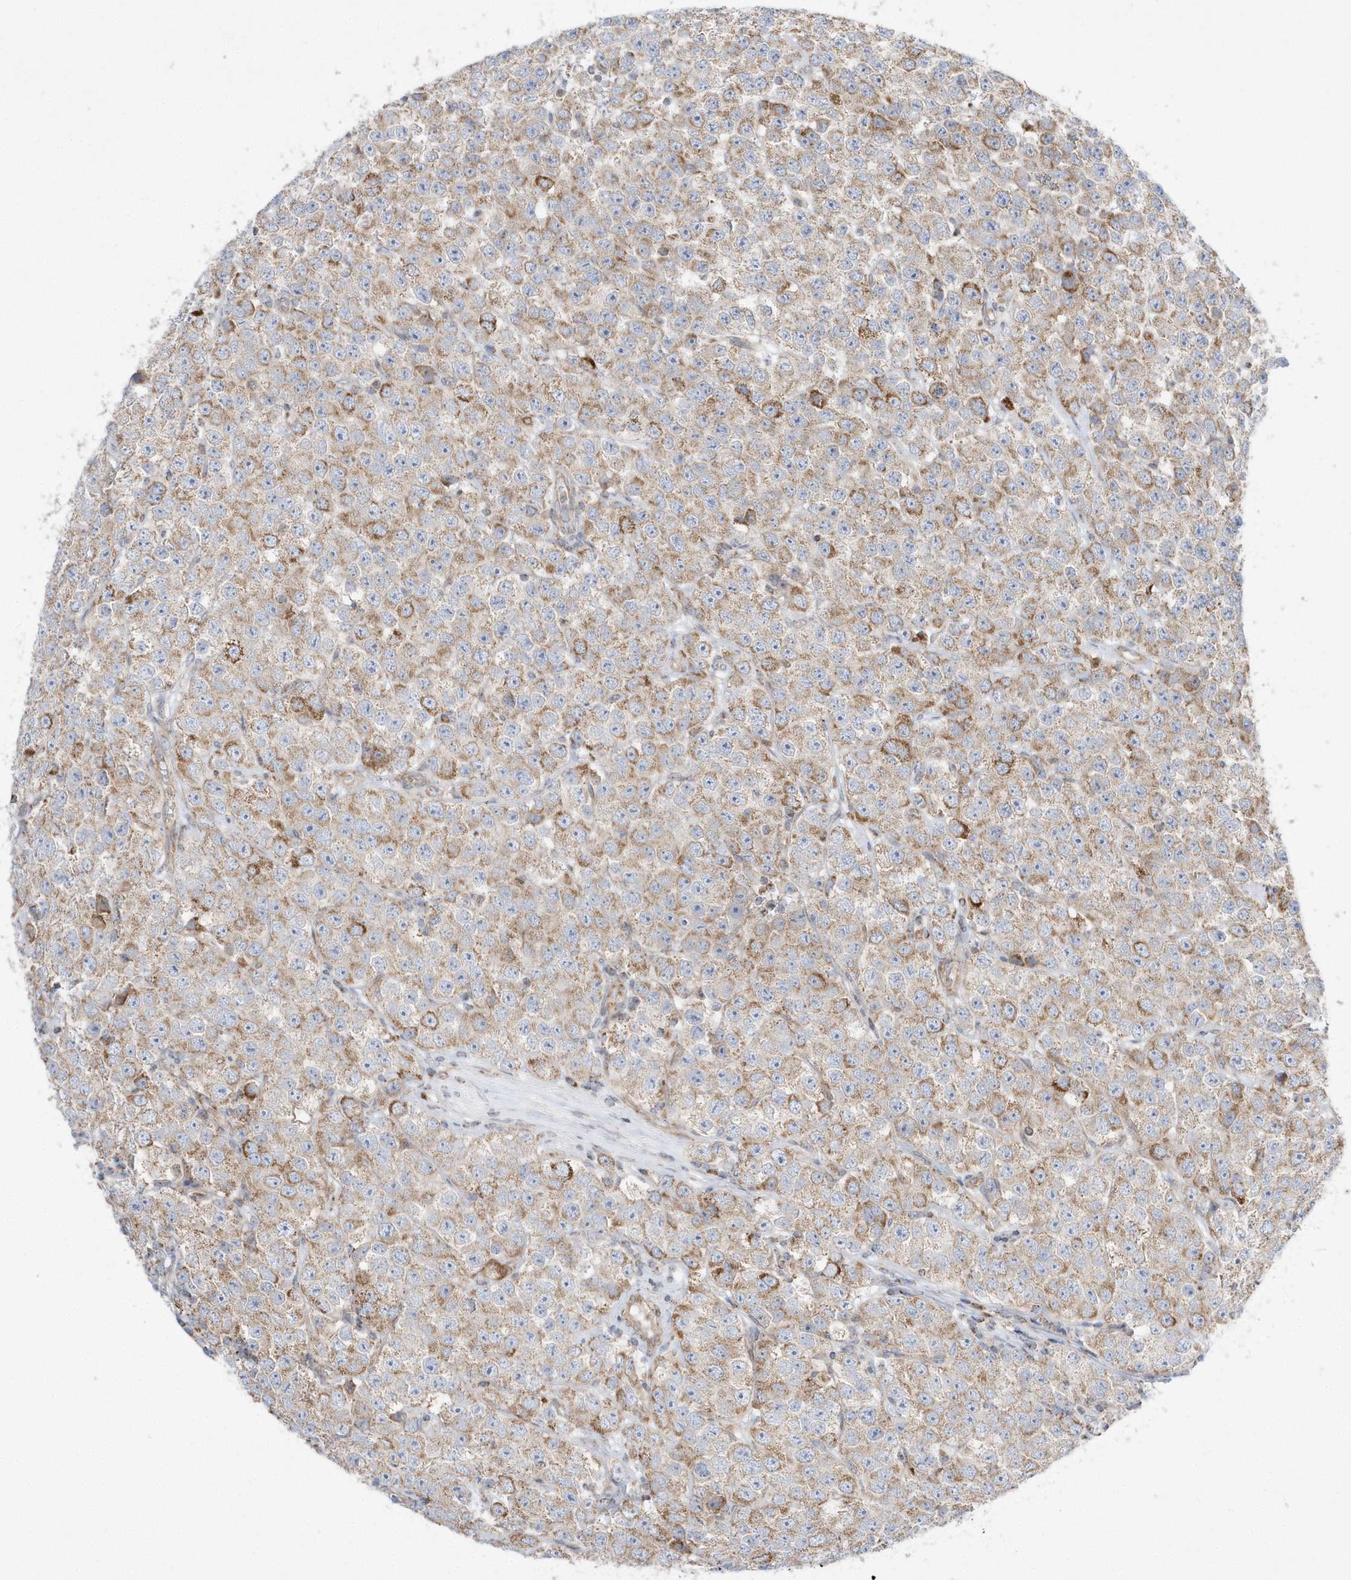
{"staining": {"intensity": "moderate", "quantity": ">75%", "location": "cytoplasmic/membranous"}, "tissue": "testis cancer", "cell_type": "Tumor cells", "image_type": "cancer", "snomed": [{"axis": "morphology", "description": "Seminoma, NOS"}, {"axis": "topography", "description": "Testis"}], "caption": "Seminoma (testis) stained with DAB (3,3'-diaminobenzidine) IHC reveals medium levels of moderate cytoplasmic/membranous expression in about >75% of tumor cells.", "gene": "OPA1", "patient": {"sex": "male", "age": 28}}